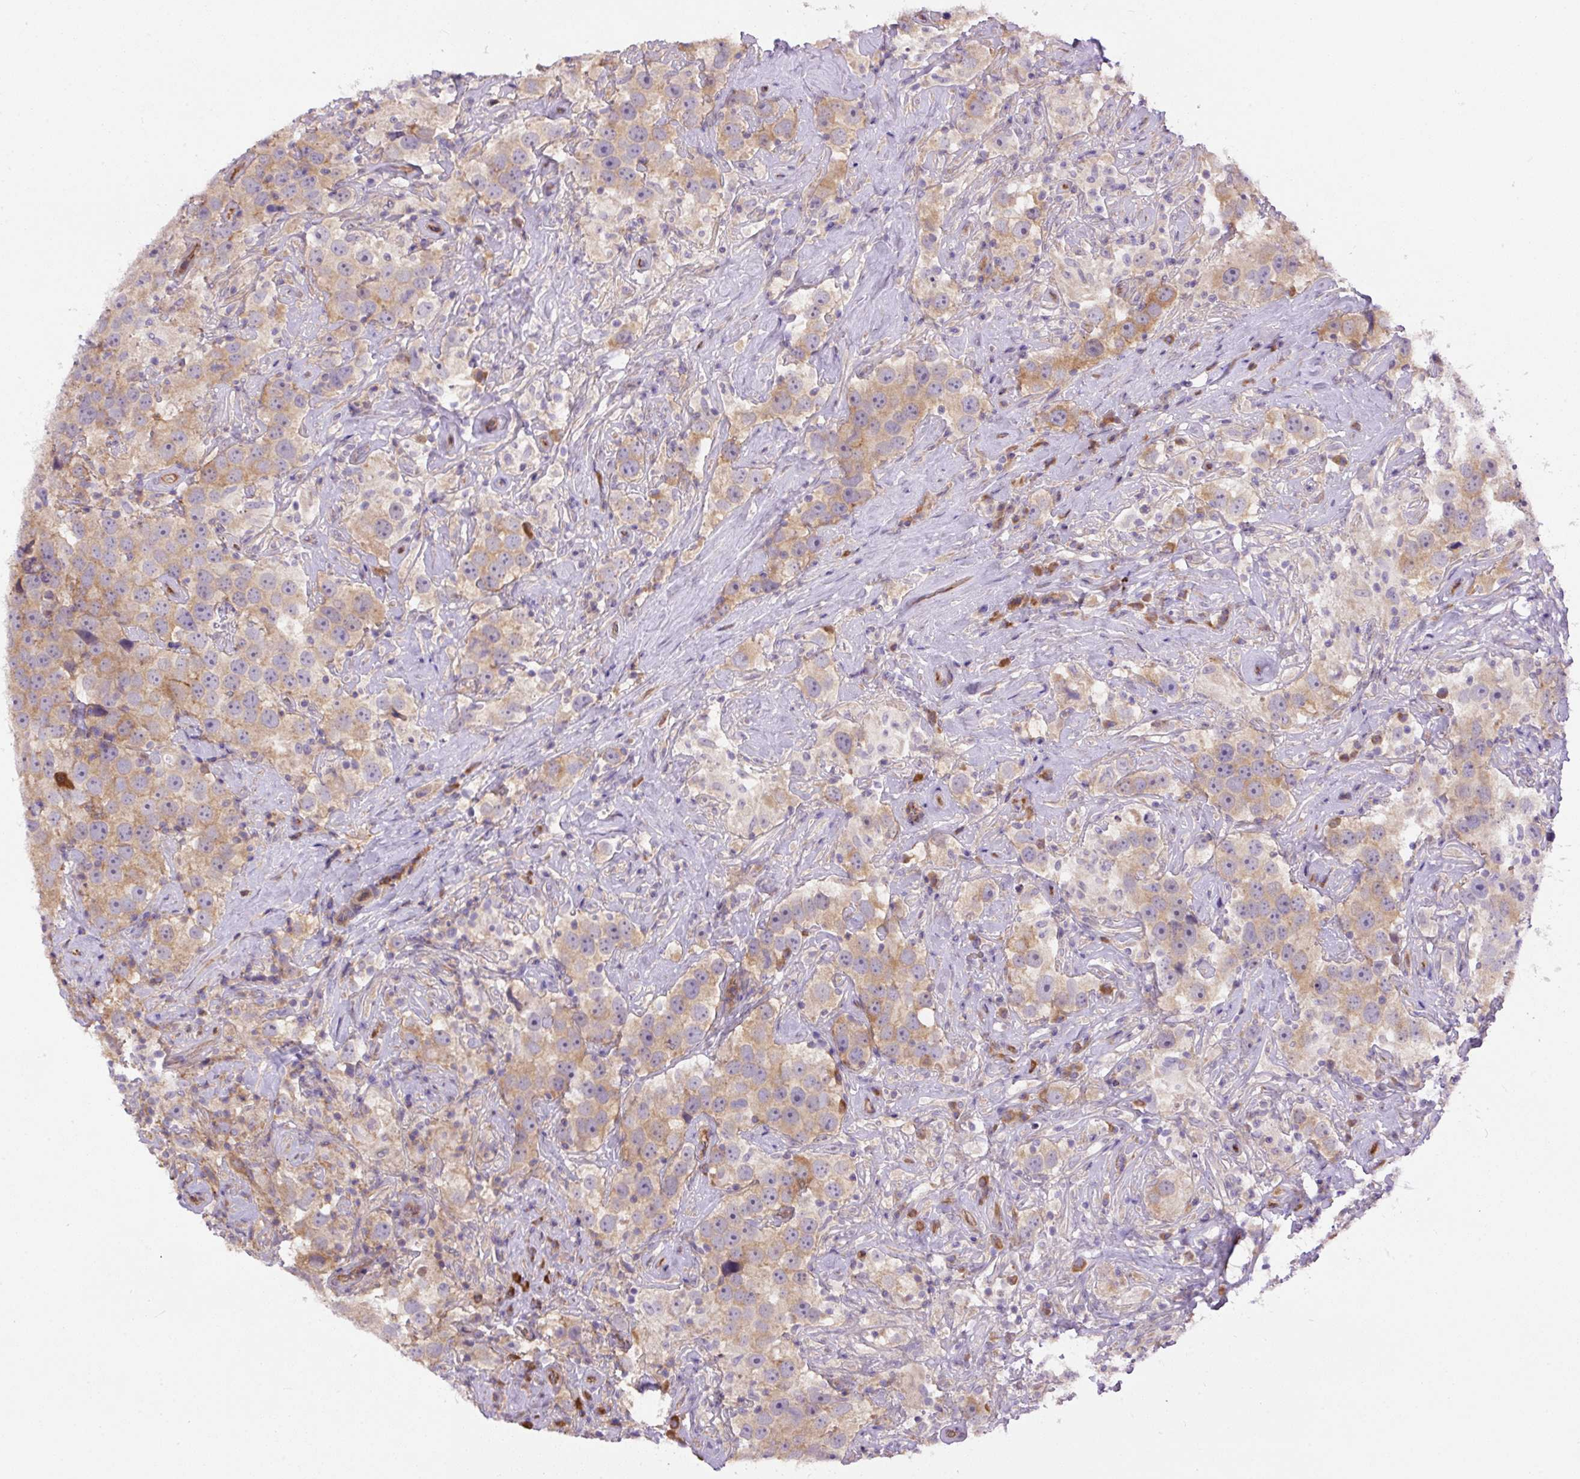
{"staining": {"intensity": "weak", "quantity": ">75%", "location": "cytoplasmic/membranous"}, "tissue": "testis cancer", "cell_type": "Tumor cells", "image_type": "cancer", "snomed": [{"axis": "morphology", "description": "Seminoma, NOS"}, {"axis": "topography", "description": "Testis"}], "caption": "Immunohistochemical staining of human testis seminoma exhibits low levels of weak cytoplasmic/membranous protein expression in approximately >75% of tumor cells. Immunohistochemistry stains the protein of interest in brown and the nuclei are stained blue.", "gene": "PPME1", "patient": {"sex": "male", "age": 49}}